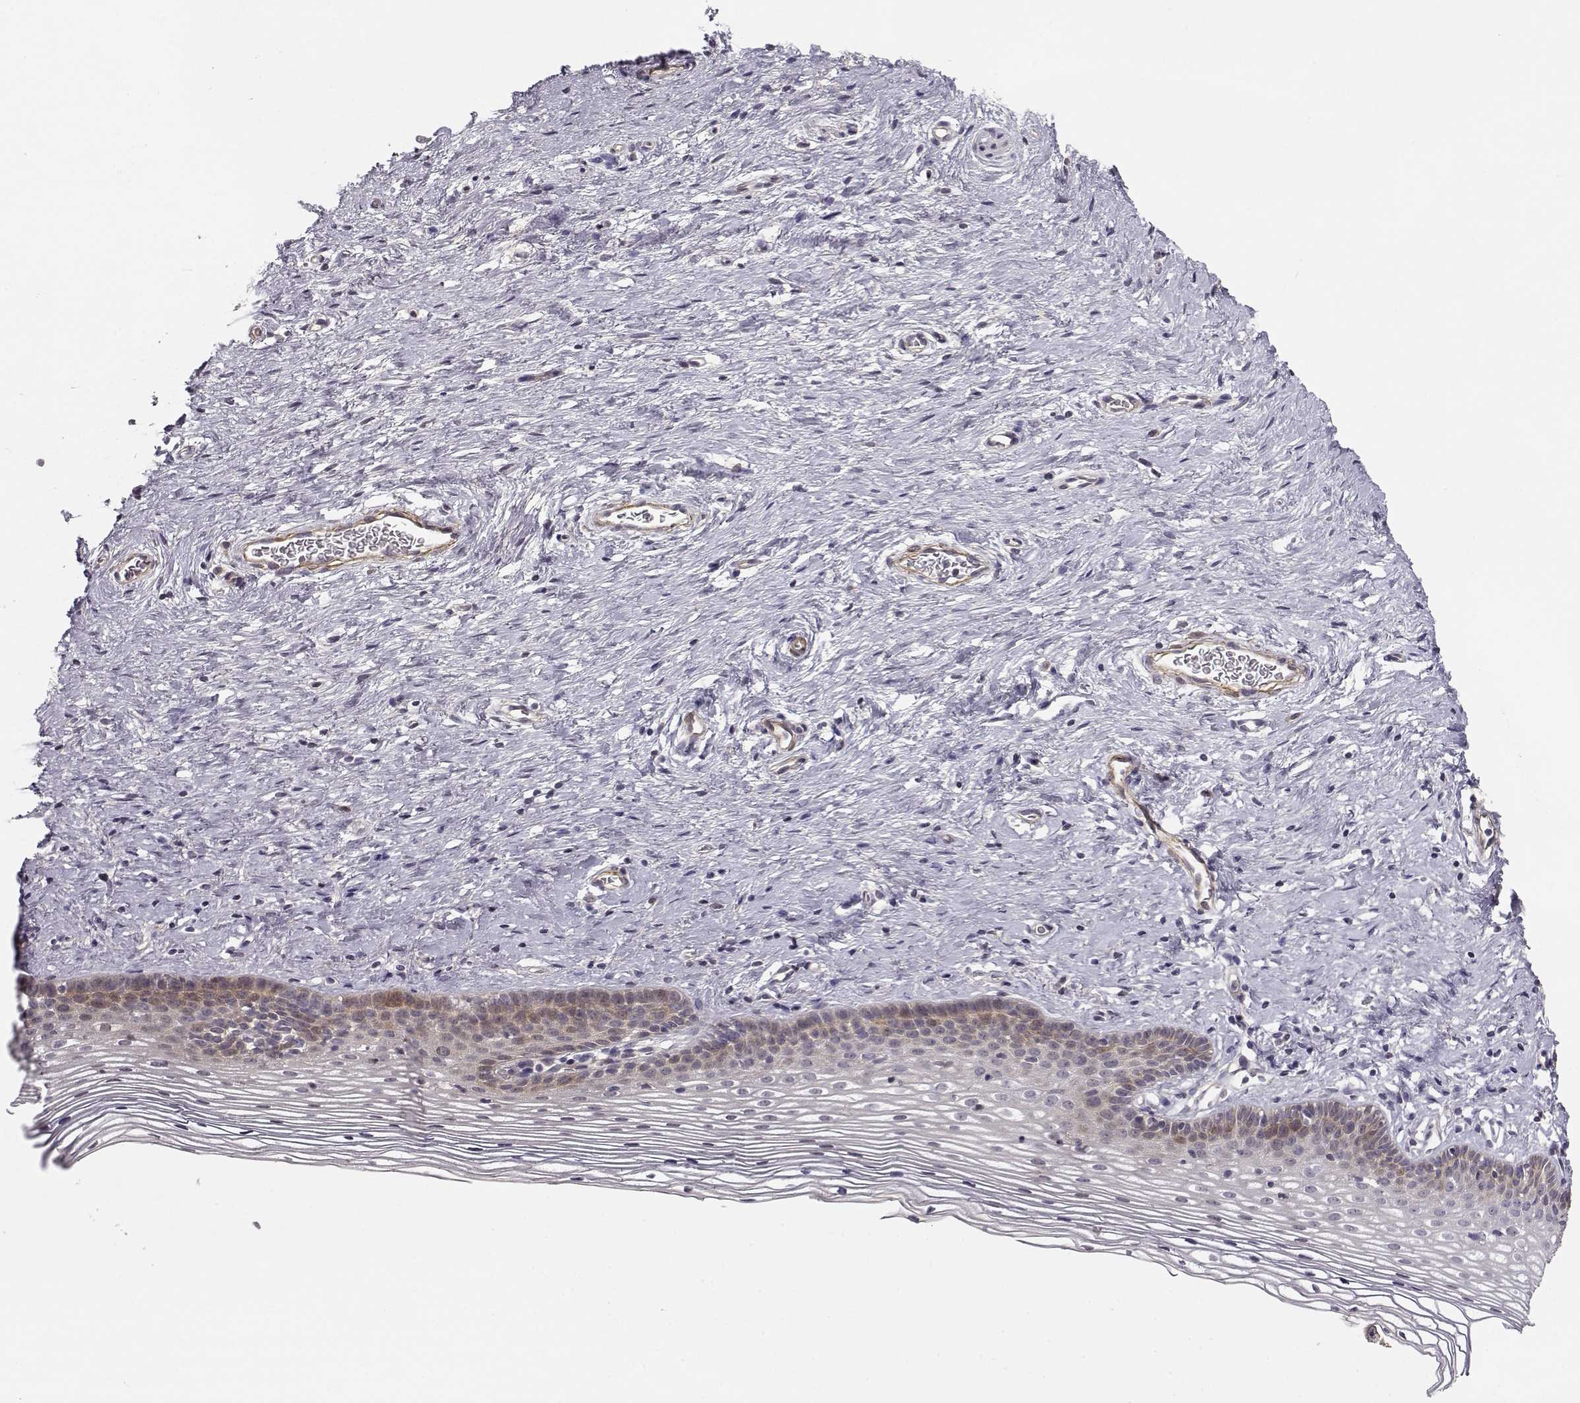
{"staining": {"intensity": "negative", "quantity": "none", "location": "none"}, "tissue": "cervix", "cell_type": "Glandular cells", "image_type": "normal", "snomed": [{"axis": "morphology", "description": "Normal tissue, NOS"}, {"axis": "topography", "description": "Cervix"}], "caption": "IHC micrograph of unremarkable cervix: human cervix stained with DAB (3,3'-diaminobenzidine) reveals no significant protein staining in glandular cells. (Brightfield microscopy of DAB (3,3'-diaminobenzidine) IHC at high magnification).", "gene": "RGS9BP", "patient": {"sex": "female", "age": 39}}